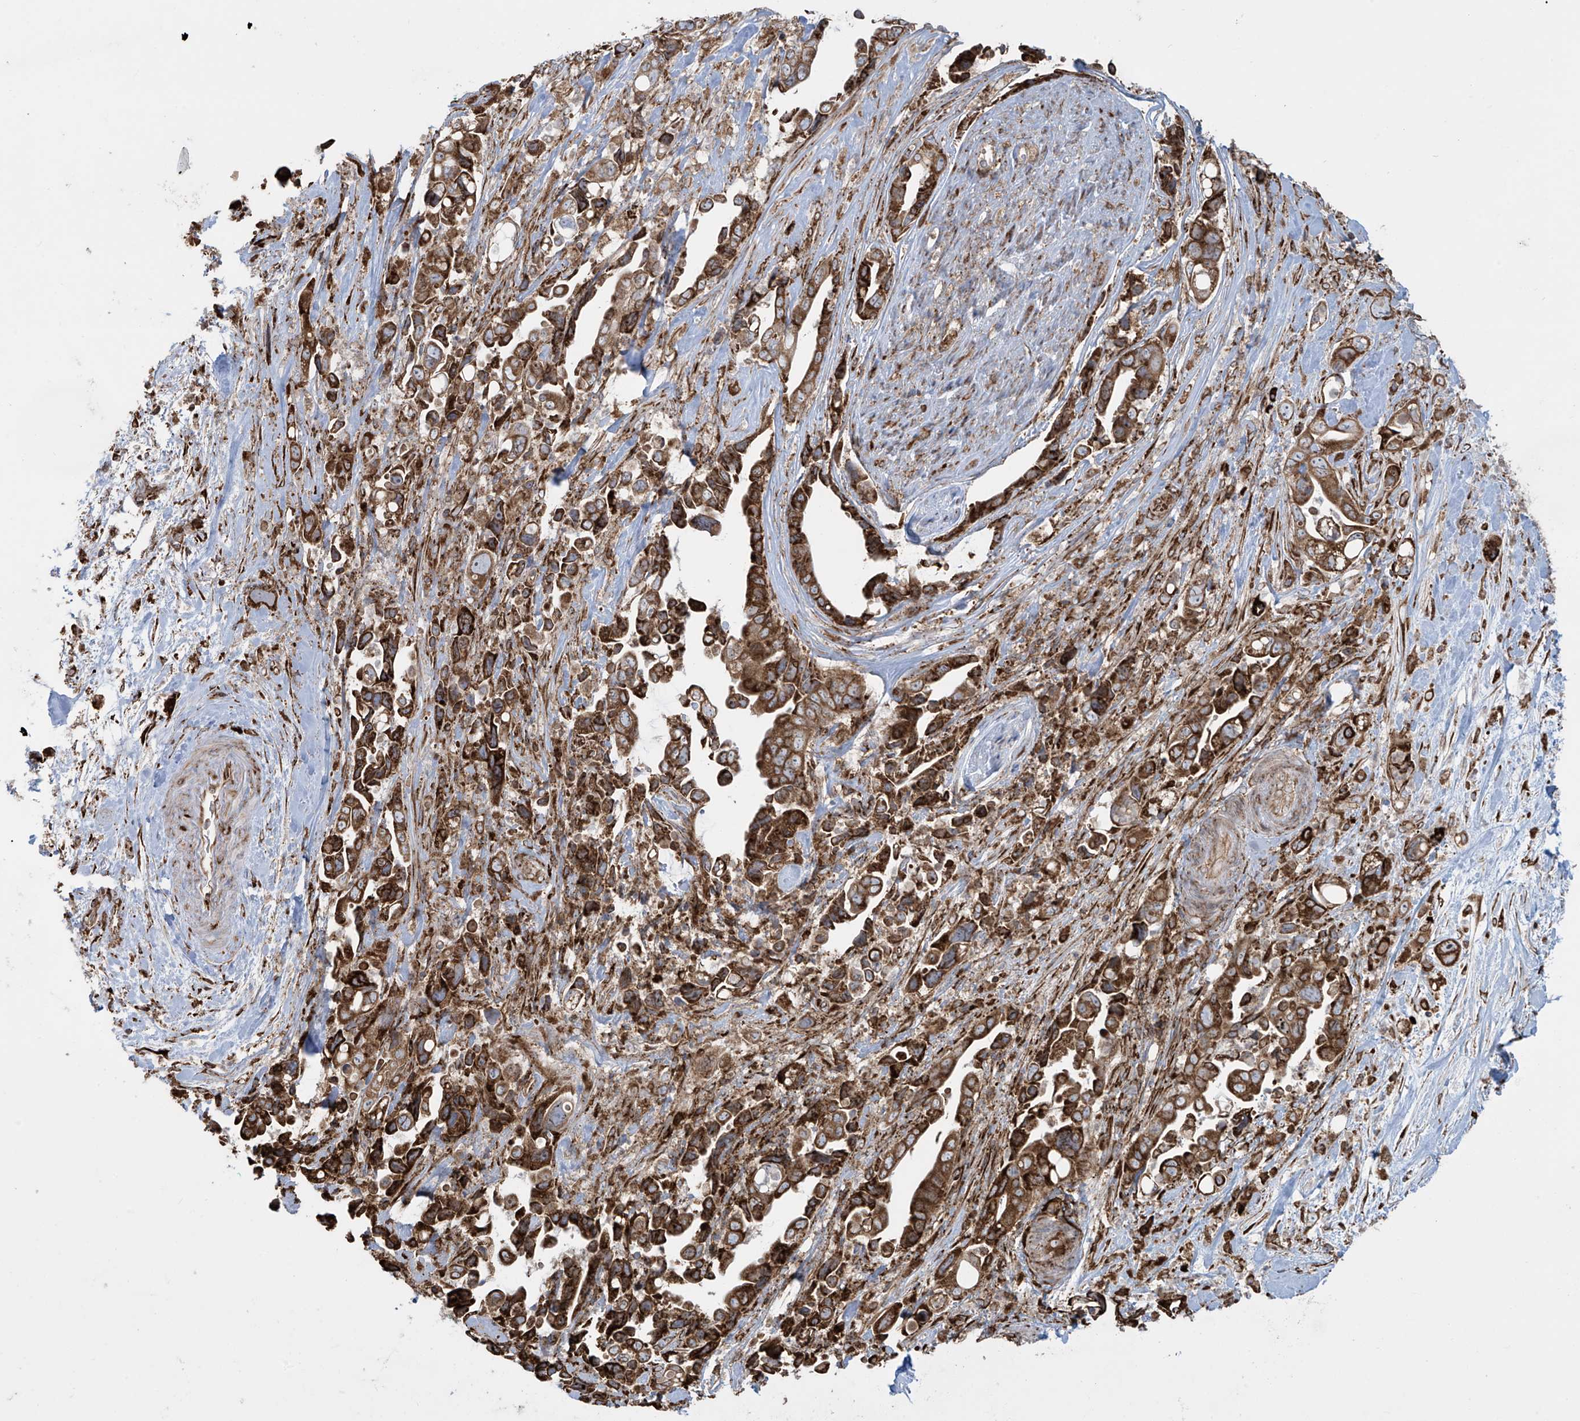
{"staining": {"intensity": "strong", "quantity": ">75%", "location": "cytoplasmic/membranous"}, "tissue": "pancreatic cancer", "cell_type": "Tumor cells", "image_type": "cancer", "snomed": [{"axis": "morphology", "description": "Adenocarcinoma, NOS"}, {"axis": "topography", "description": "Pancreas"}], "caption": "Brown immunohistochemical staining in human pancreatic cancer demonstrates strong cytoplasmic/membranous expression in about >75% of tumor cells.", "gene": "MX1", "patient": {"sex": "female", "age": 72}}